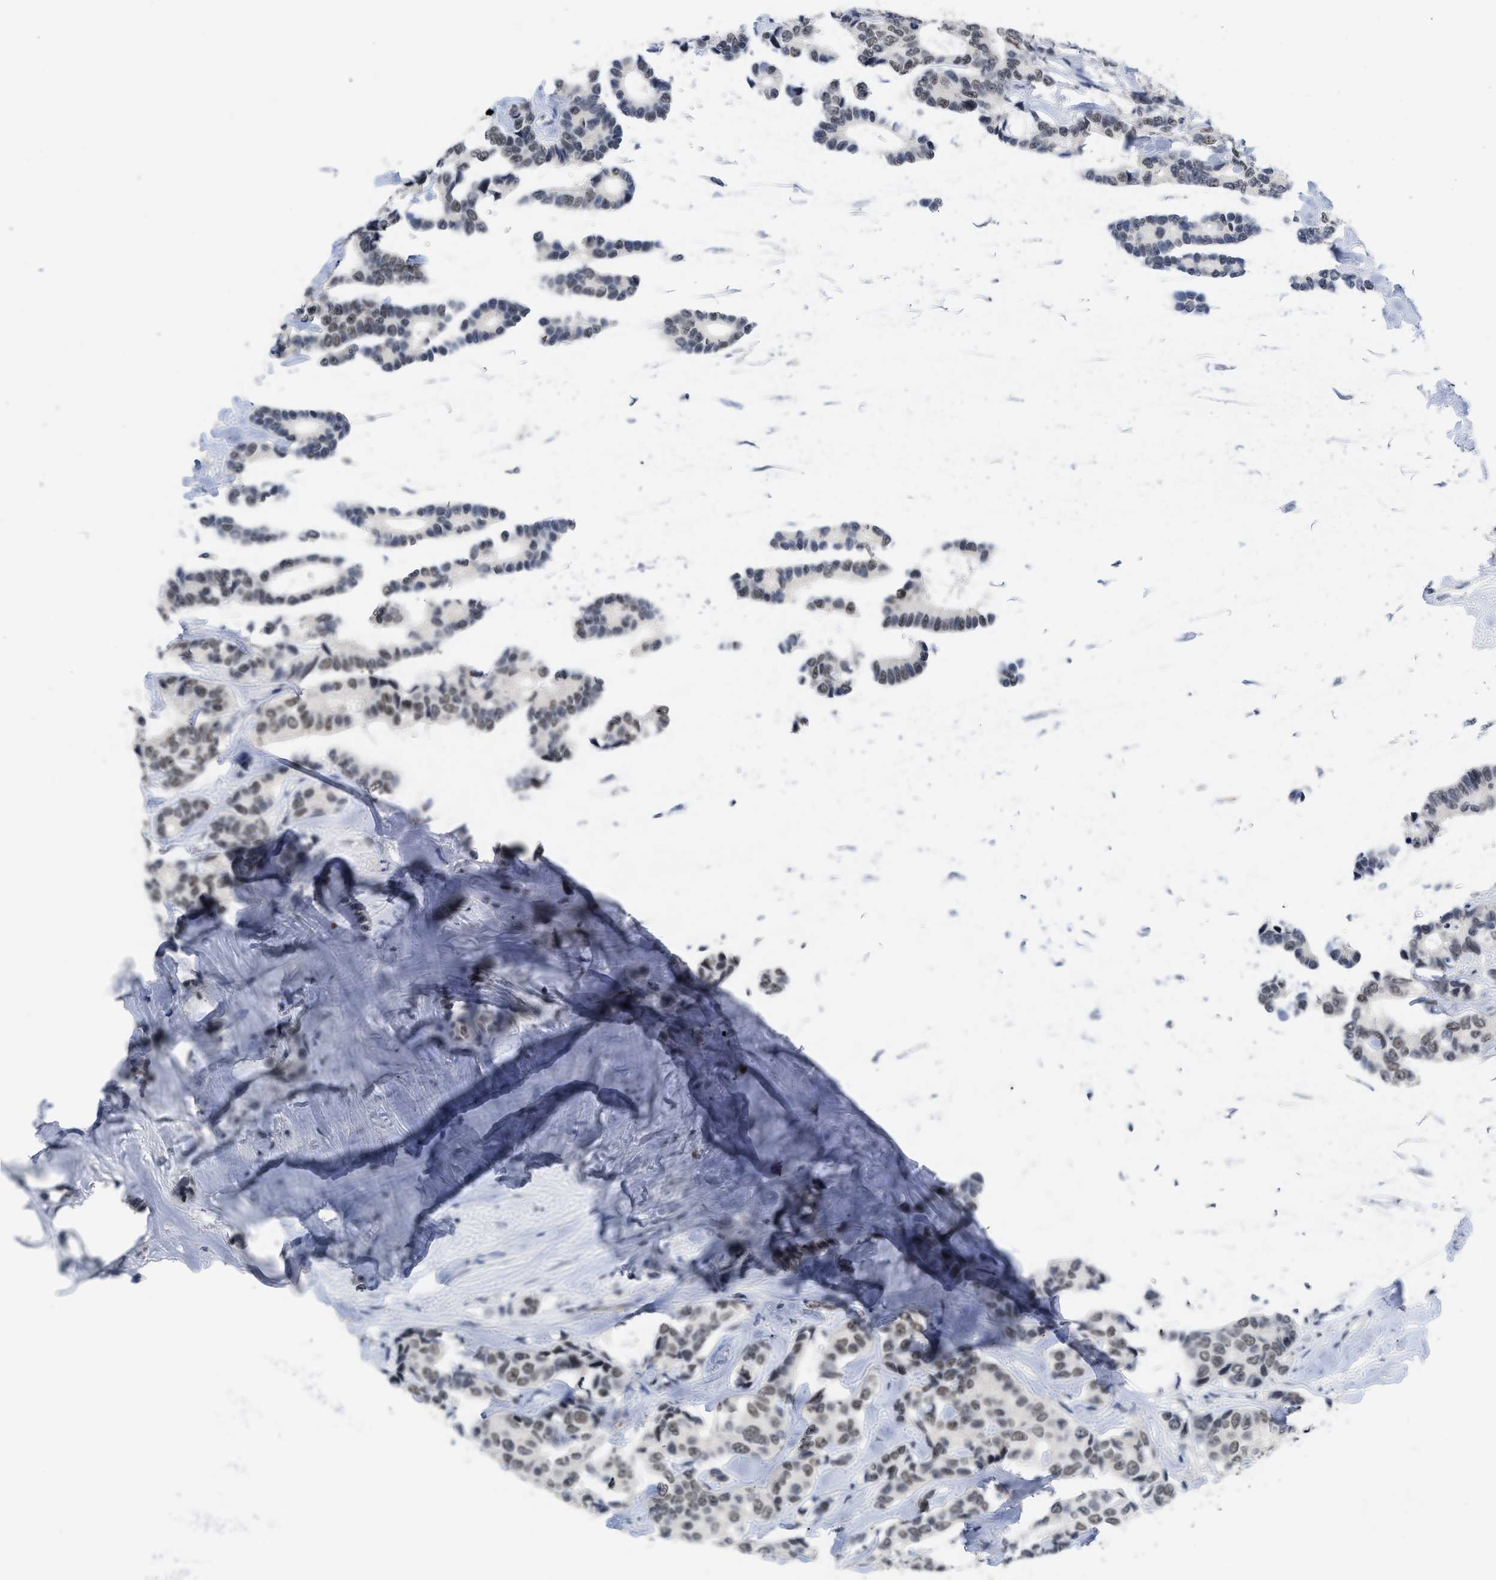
{"staining": {"intensity": "weak", "quantity": ">75%", "location": "nuclear"}, "tissue": "breast cancer", "cell_type": "Tumor cells", "image_type": "cancer", "snomed": [{"axis": "morphology", "description": "Duct carcinoma"}, {"axis": "topography", "description": "Breast"}], "caption": "Invasive ductal carcinoma (breast) stained for a protein displays weak nuclear positivity in tumor cells.", "gene": "GGNBP2", "patient": {"sex": "female", "age": 87}}